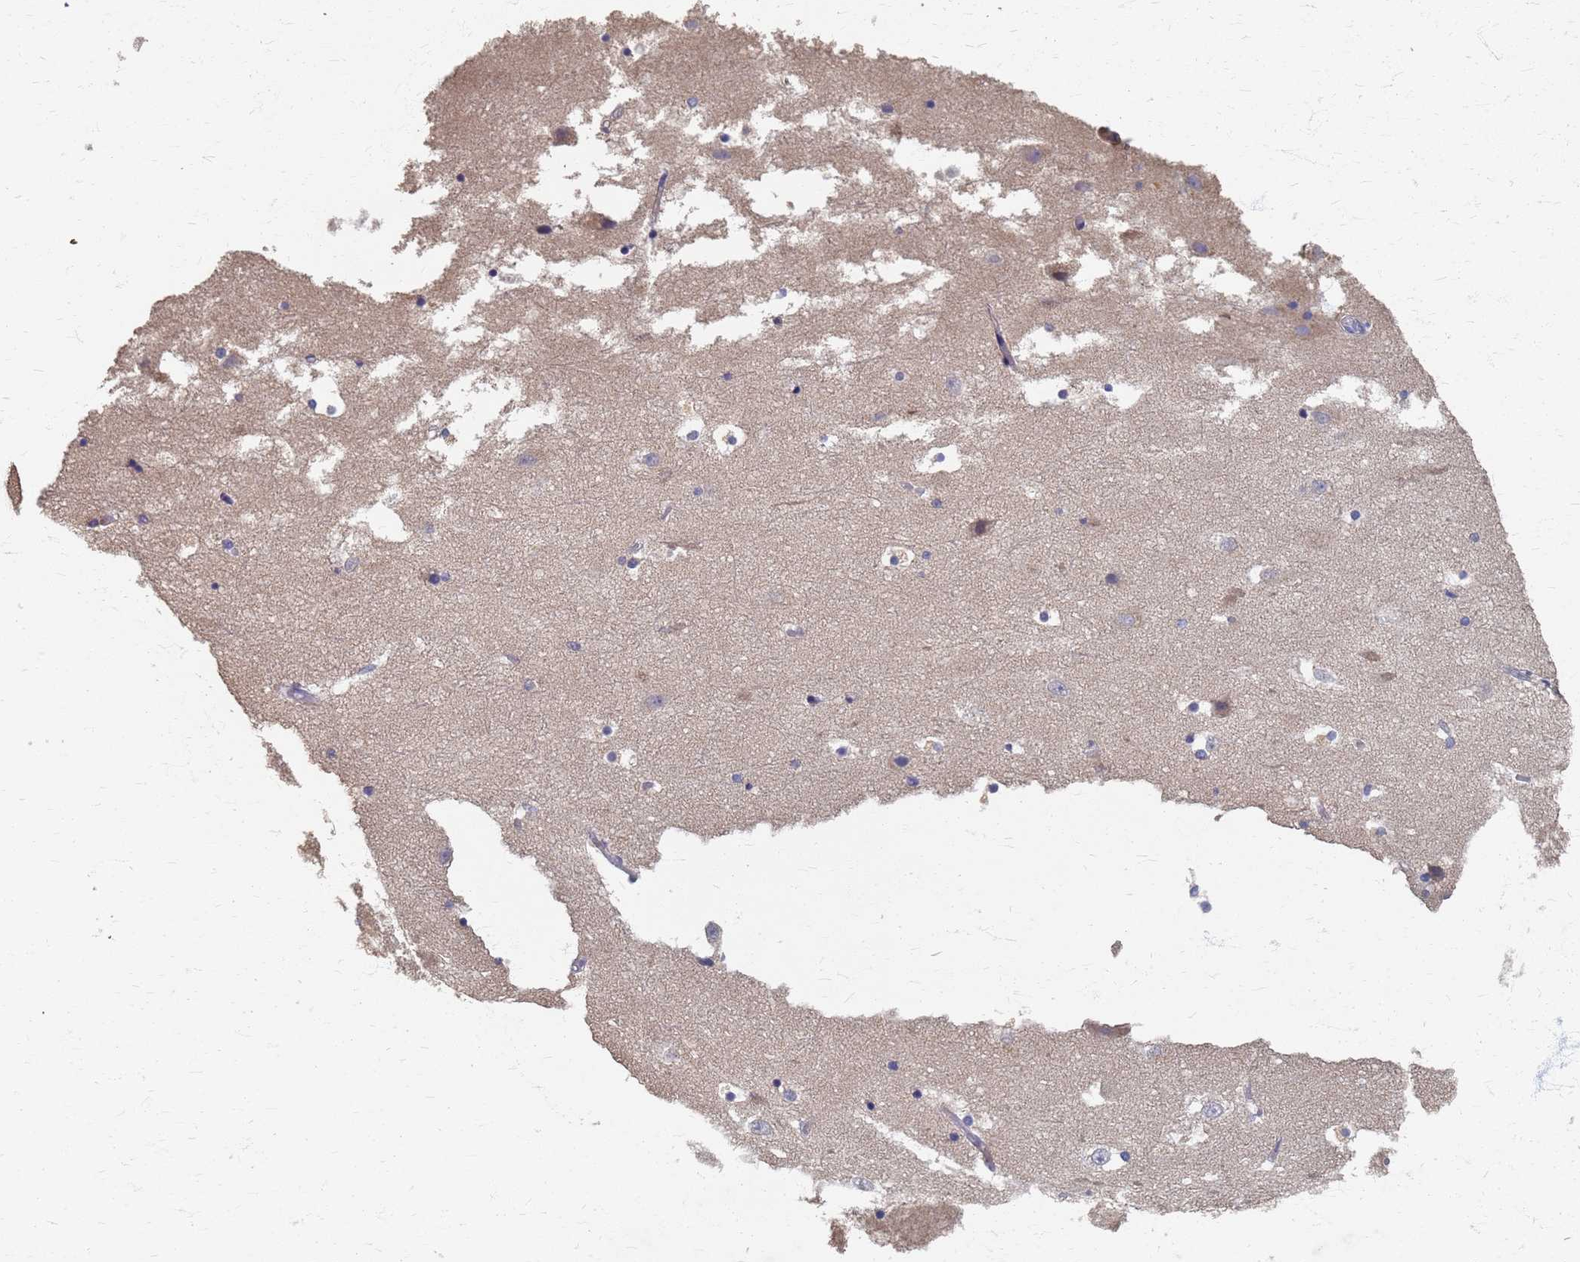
{"staining": {"intensity": "negative", "quantity": "none", "location": "none"}, "tissue": "hippocampus", "cell_type": "Glial cells", "image_type": "normal", "snomed": [{"axis": "morphology", "description": "Normal tissue, NOS"}, {"axis": "topography", "description": "Hippocampus"}], "caption": "Glial cells show no significant protein positivity in benign hippocampus. (Stains: DAB (3,3'-diaminobenzidine) IHC with hematoxylin counter stain, Microscopy: brightfield microscopy at high magnification).", "gene": "KRCC1", "patient": {"sex": "female", "age": 52}}